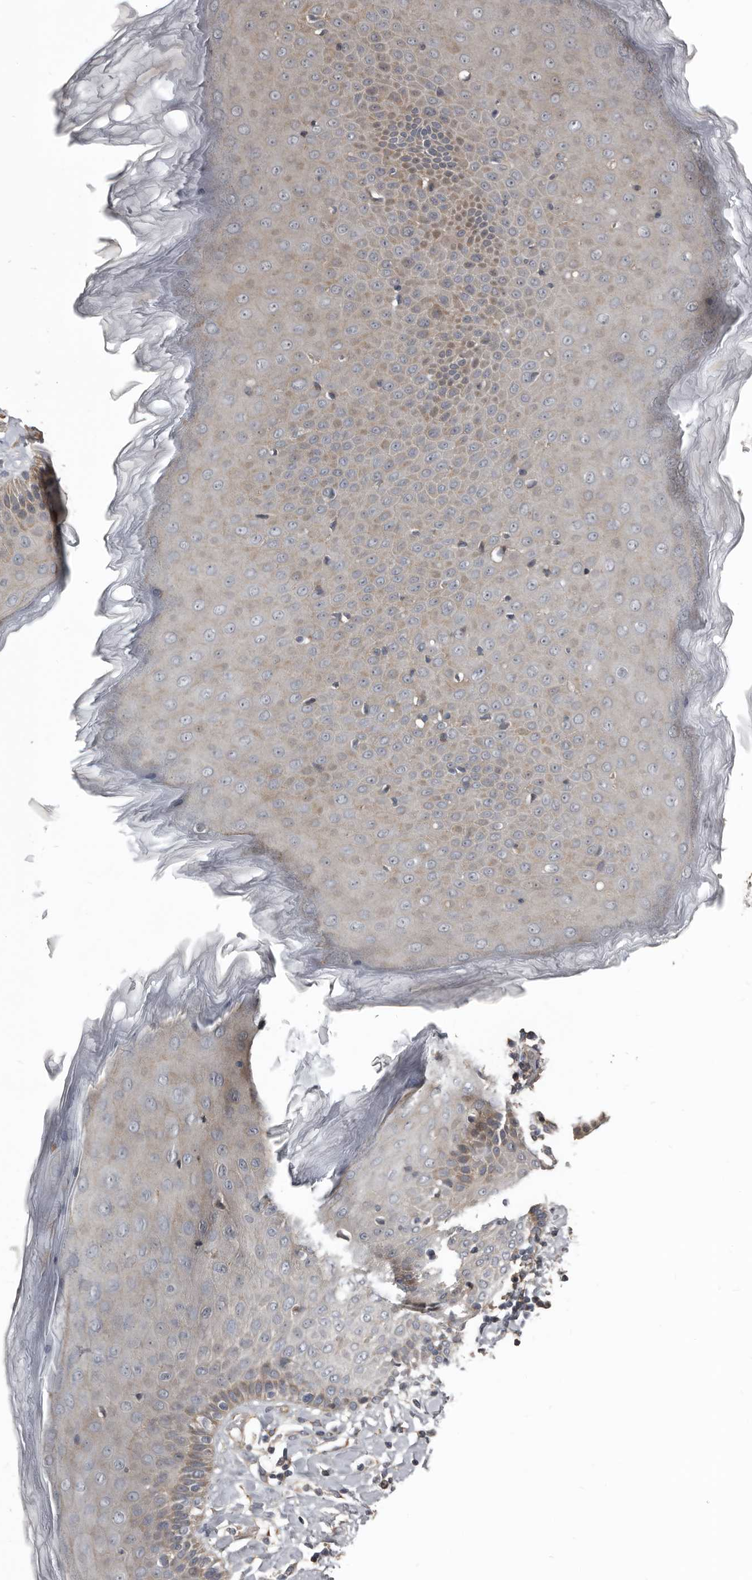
{"staining": {"intensity": "weak", "quantity": "25%-75%", "location": "cytoplasmic/membranous"}, "tissue": "skin", "cell_type": "Epidermal cells", "image_type": "normal", "snomed": [{"axis": "morphology", "description": "Normal tissue, NOS"}, {"axis": "topography", "description": "Anal"}], "caption": "Epidermal cells display weak cytoplasmic/membranous expression in about 25%-75% of cells in benign skin. Nuclei are stained in blue.", "gene": "DHPS", "patient": {"sex": "male", "age": 69}}